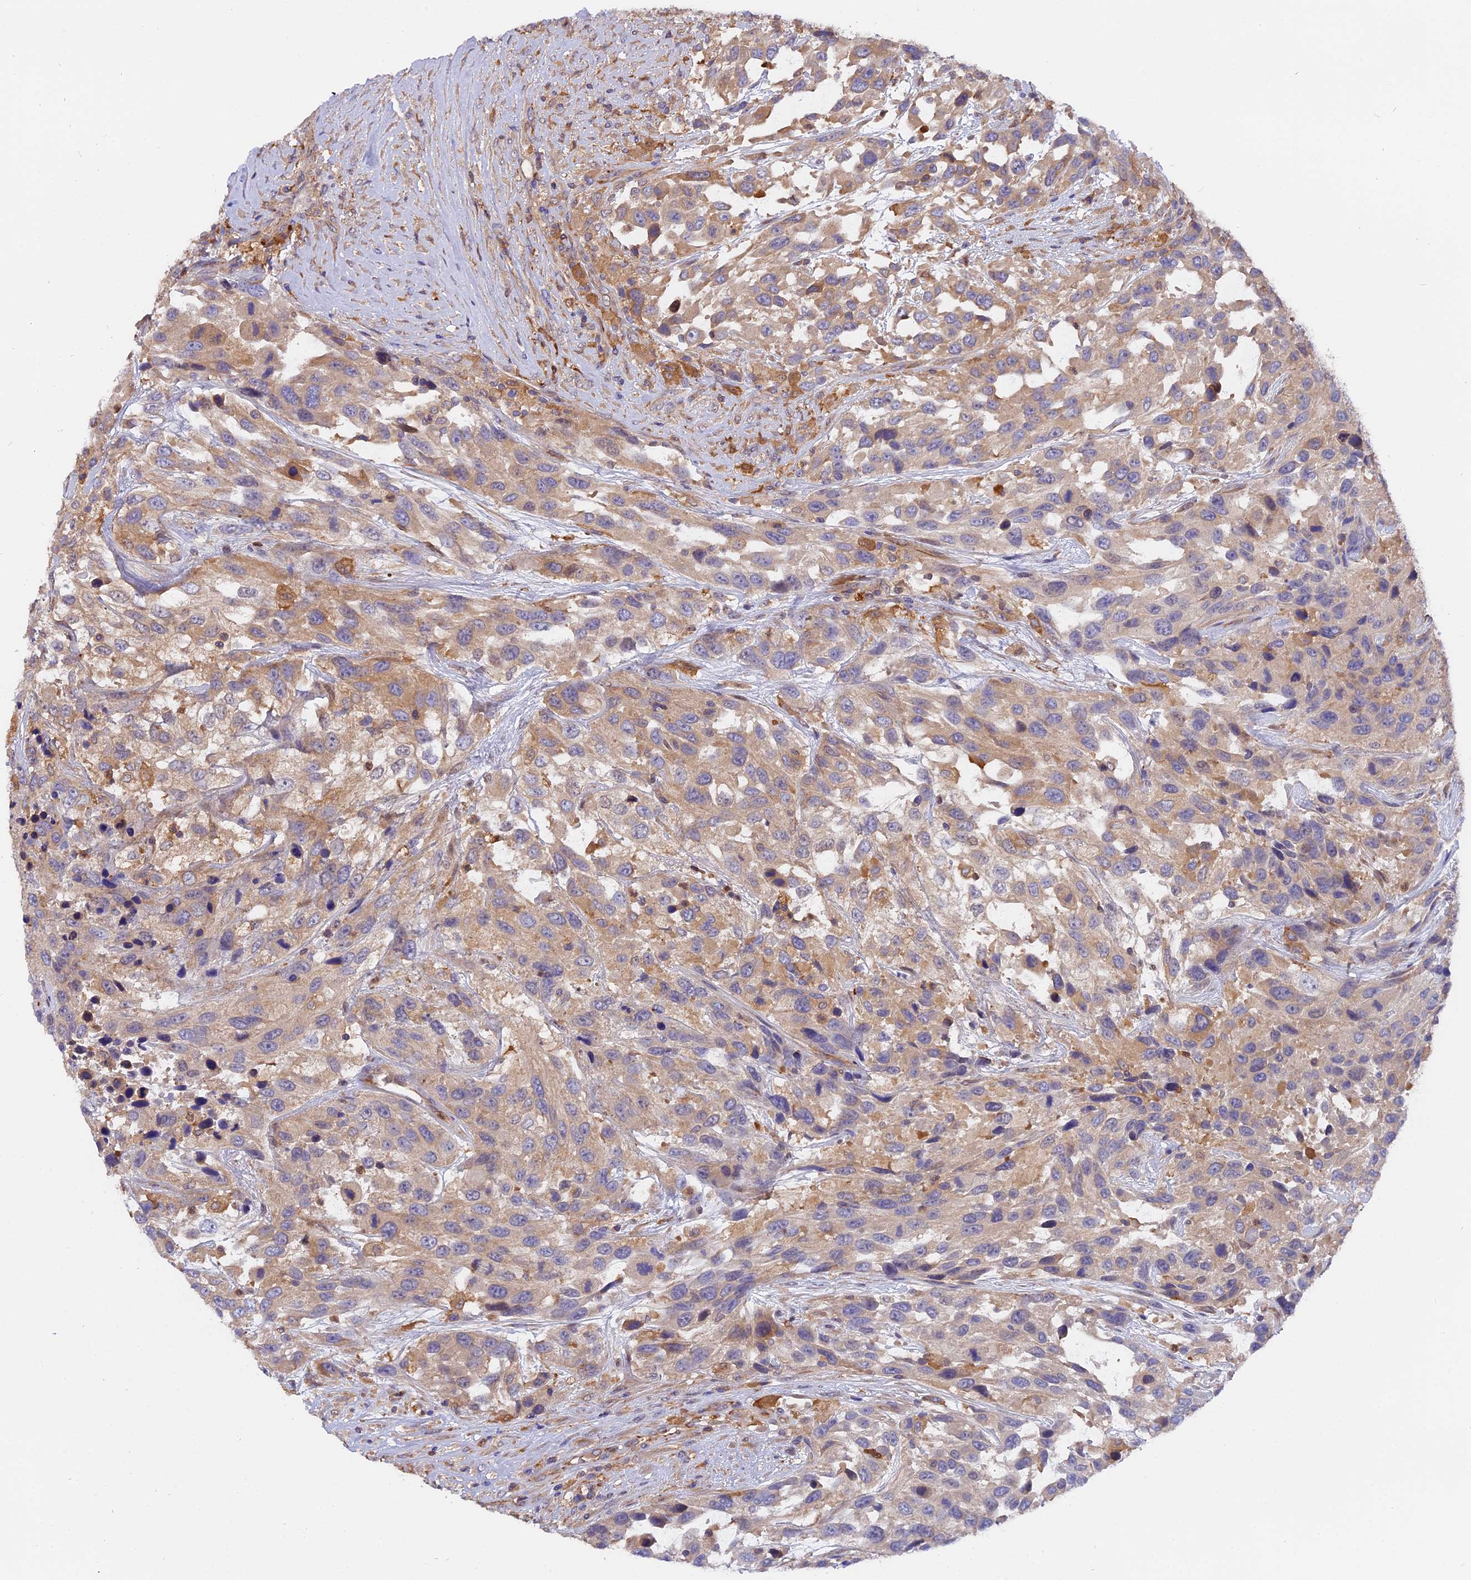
{"staining": {"intensity": "weak", "quantity": "25%-75%", "location": "cytoplasmic/membranous"}, "tissue": "urothelial cancer", "cell_type": "Tumor cells", "image_type": "cancer", "snomed": [{"axis": "morphology", "description": "Urothelial carcinoma, High grade"}, {"axis": "topography", "description": "Urinary bladder"}], "caption": "Approximately 25%-75% of tumor cells in urothelial carcinoma (high-grade) display weak cytoplasmic/membranous protein expression as visualized by brown immunohistochemical staining.", "gene": "FAM118B", "patient": {"sex": "female", "age": 70}}